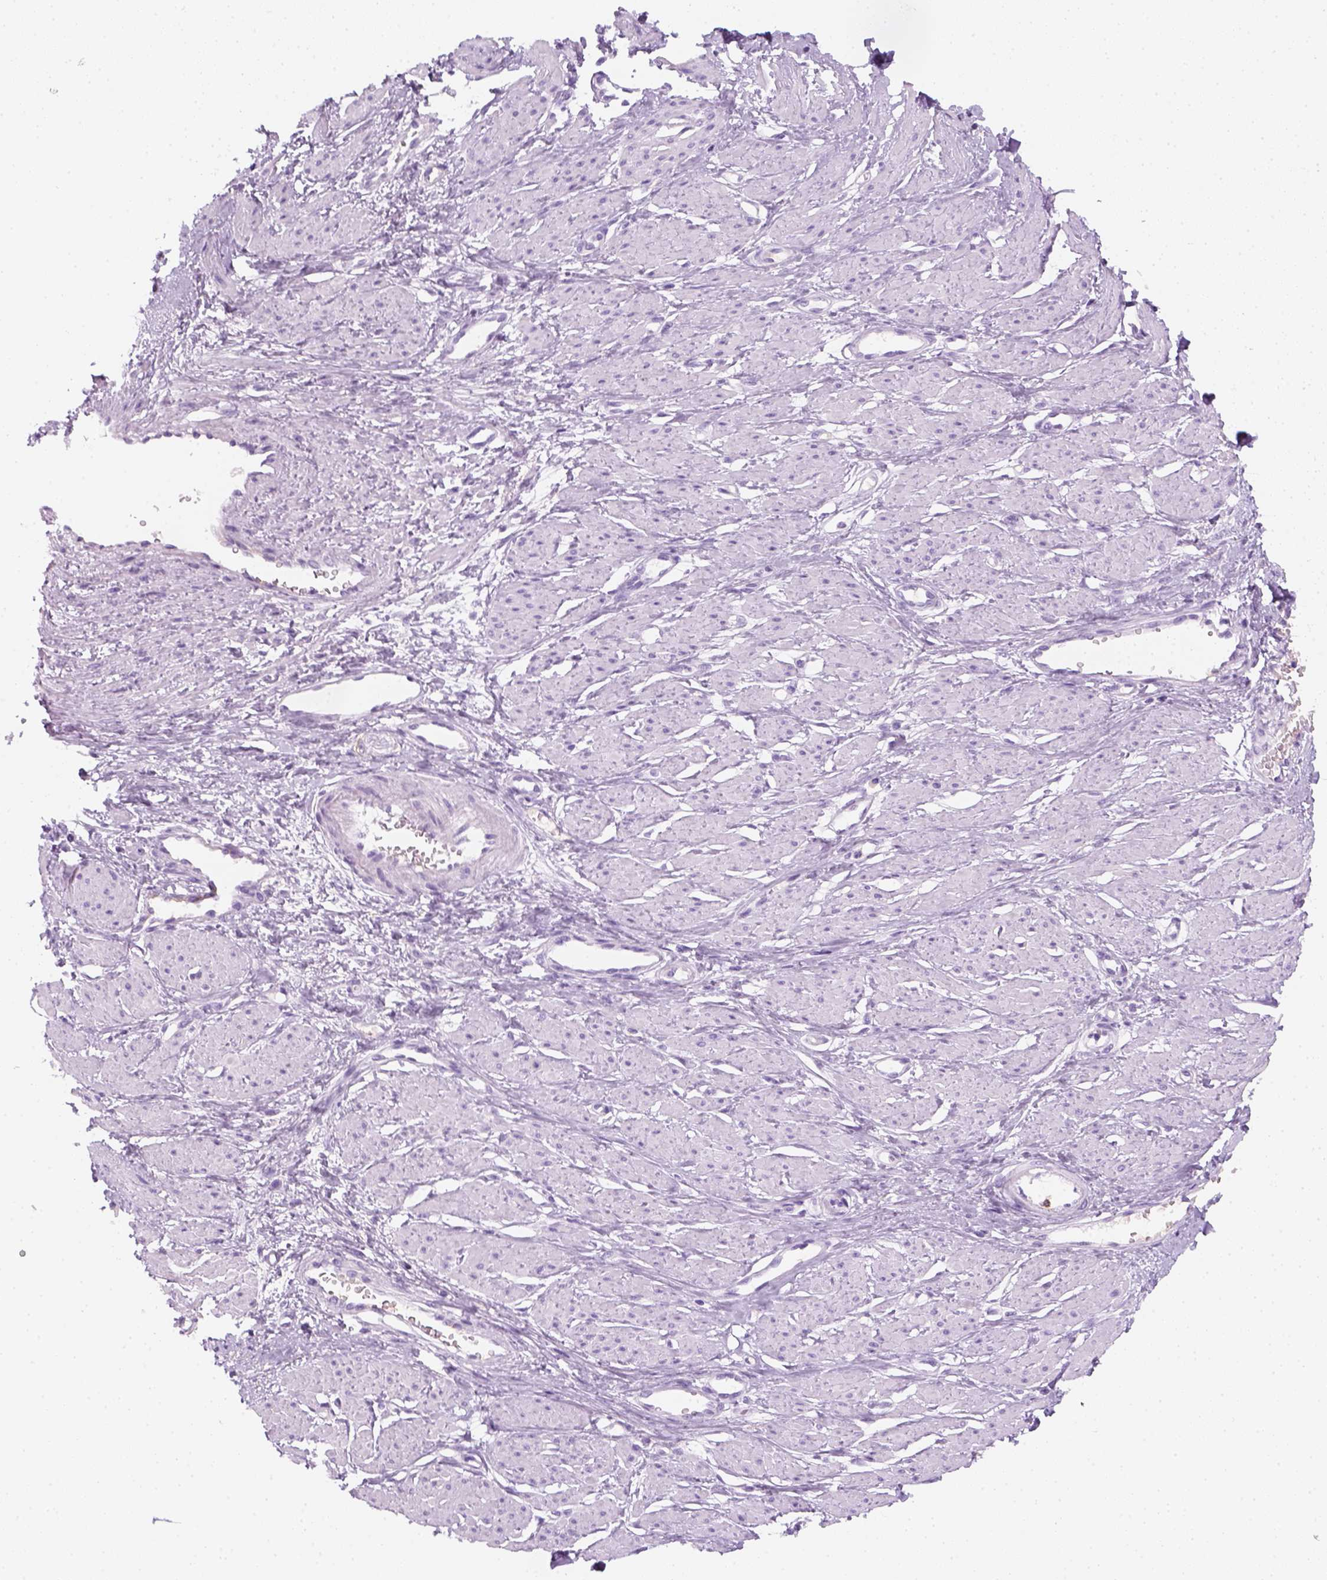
{"staining": {"intensity": "negative", "quantity": "none", "location": "none"}, "tissue": "smooth muscle", "cell_type": "Smooth muscle cells", "image_type": "normal", "snomed": [{"axis": "morphology", "description": "Normal tissue, NOS"}, {"axis": "topography", "description": "Smooth muscle"}, {"axis": "topography", "description": "Uterus"}], "caption": "IHC photomicrograph of benign human smooth muscle stained for a protein (brown), which shows no staining in smooth muscle cells.", "gene": "AQP3", "patient": {"sex": "female", "age": 39}}